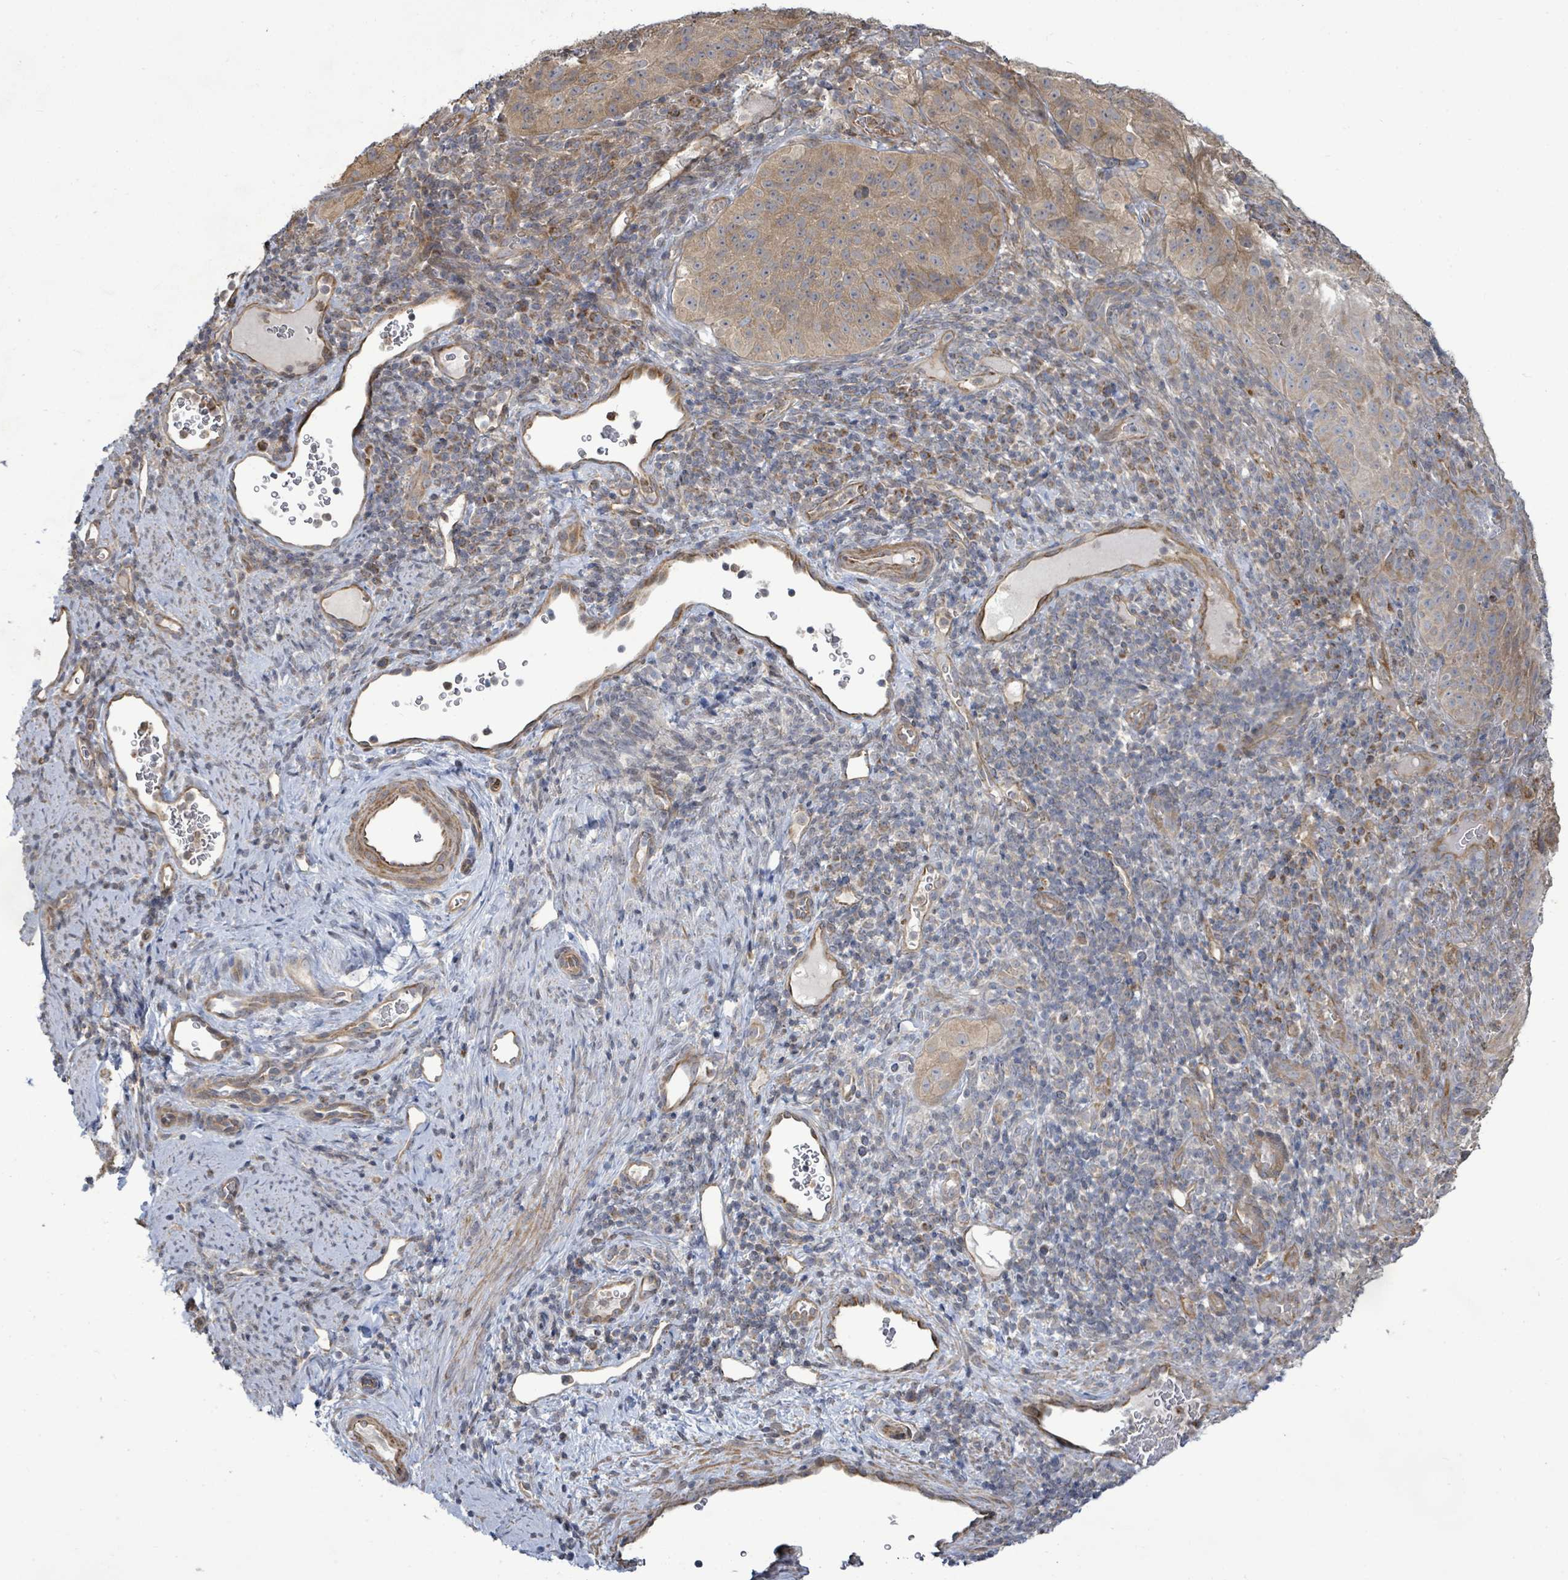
{"staining": {"intensity": "weak", "quantity": "25%-75%", "location": "cytoplasmic/membranous"}, "tissue": "cervical cancer", "cell_type": "Tumor cells", "image_type": "cancer", "snomed": [{"axis": "morphology", "description": "Squamous cell carcinoma, NOS"}, {"axis": "topography", "description": "Cervix"}], "caption": "Cervical cancer (squamous cell carcinoma) stained with a protein marker demonstrates weak staining in tumor cells.", "gene": "KBTBD11", "patient": {"sex": "female", "age": 52}}